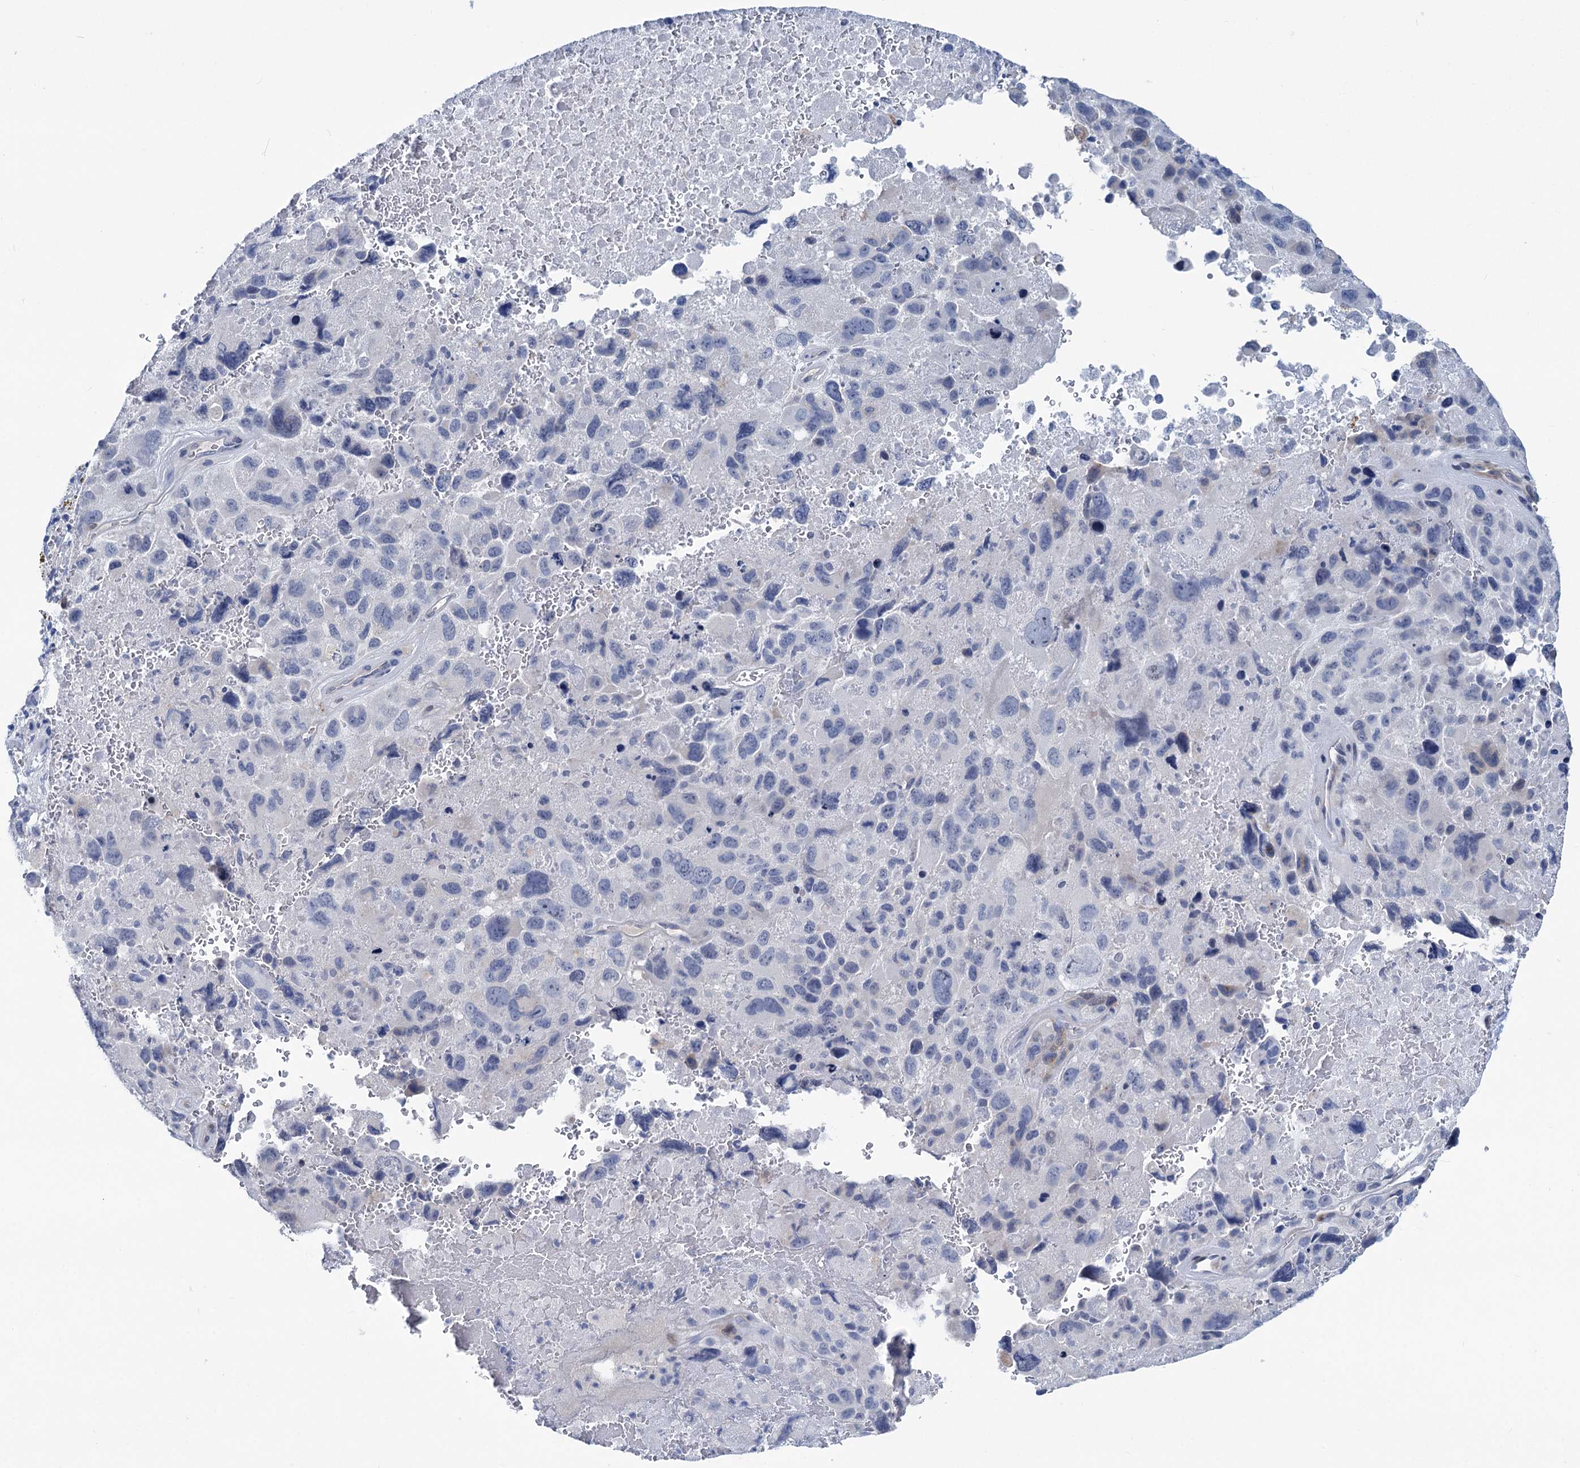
{"staining": {"intensity": "negative", "quantity": "none", "location": "none"}, "tissue": "melanoma", "cell_type": "Tumor cells", "image_type": "cancer", "snomed": [{"axis": "morphology", "description": "Malignant melanoma, Metastatic site"}, {"axis": "topography", "description": "Brain"}], "caption": "Immunohistochemistry (IHC) histopathology image of human melanoma stained for a protein (brown), which displays no positivity in tumor cells.", "gene": "CHDH", "patient": {"sex": "female", "age": 53}}